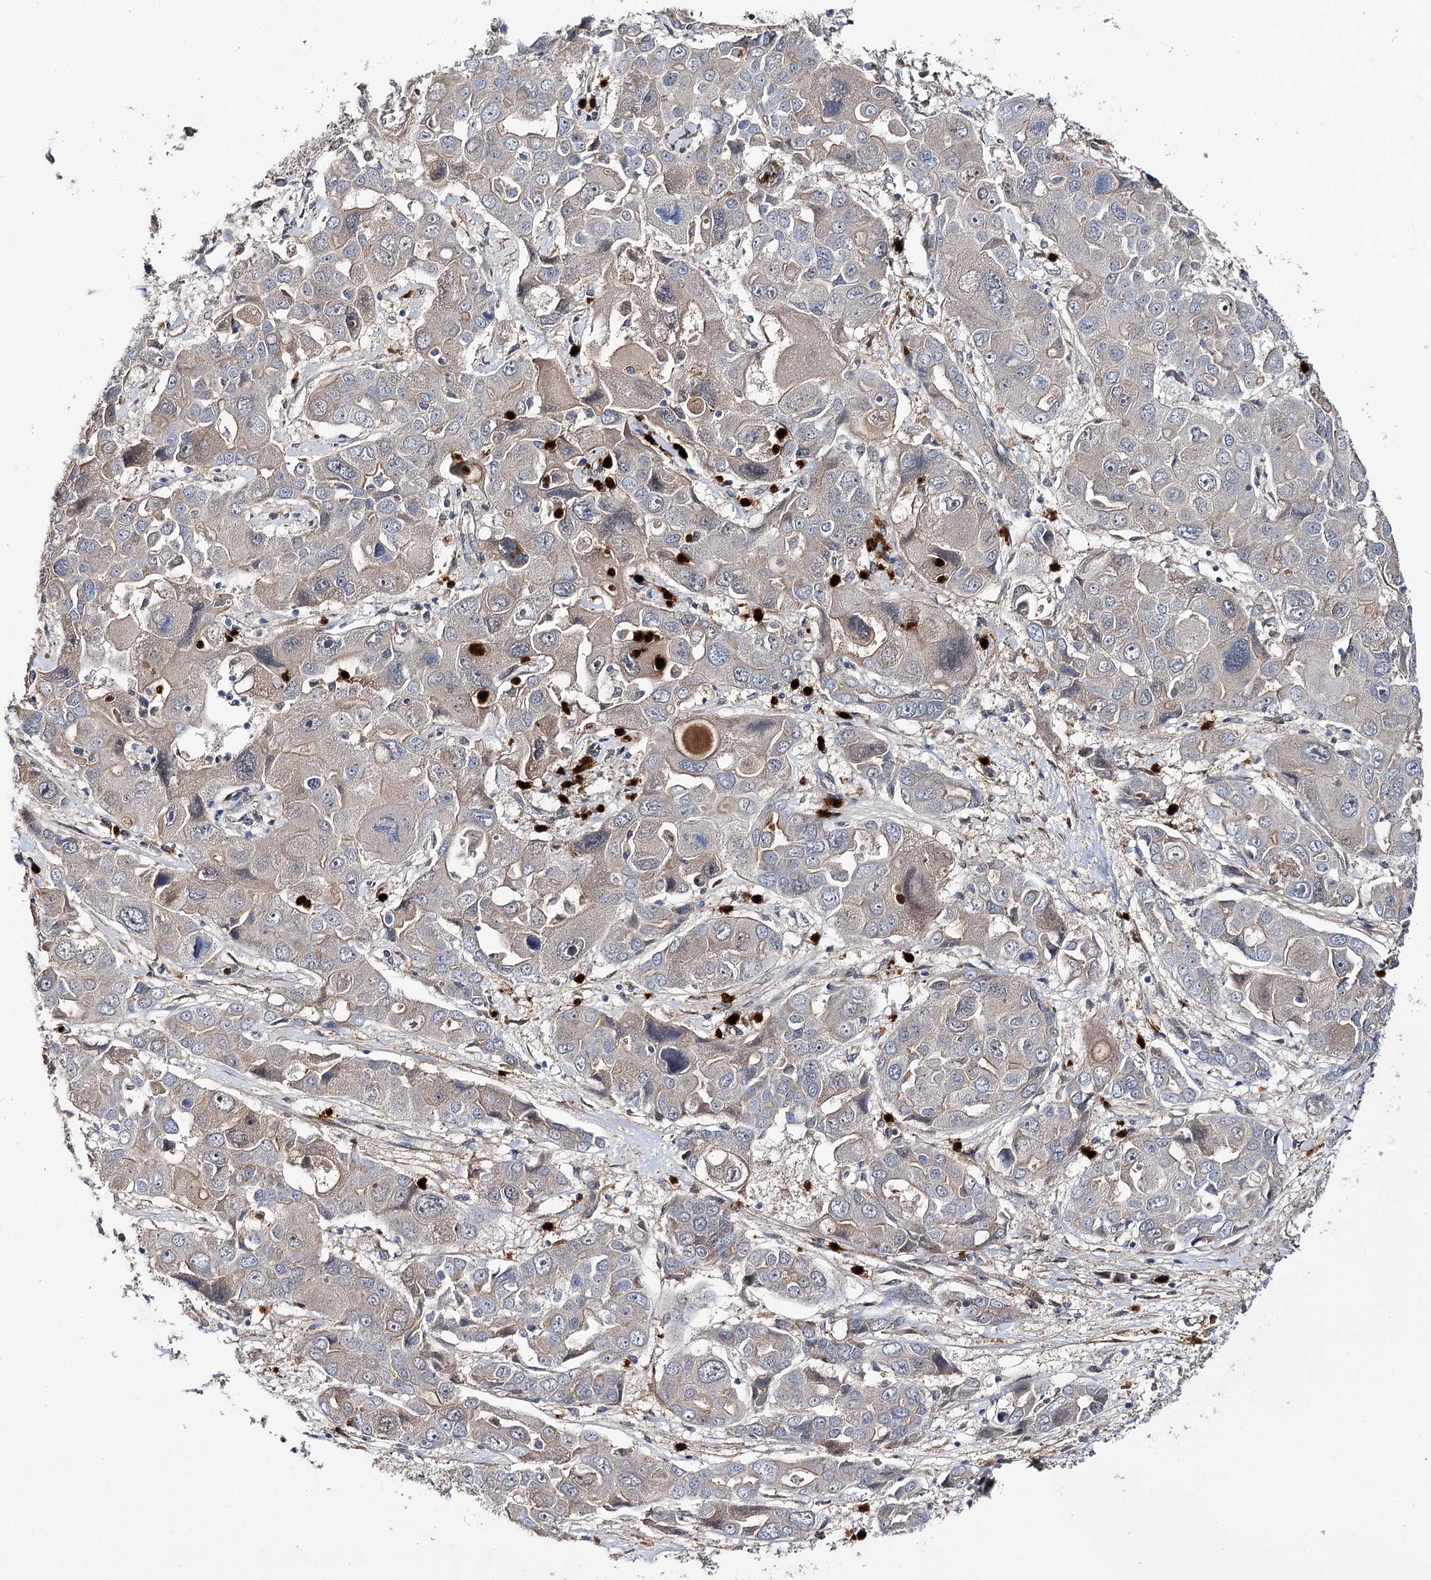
{"staining": {"intensity": "weak", "quantity": "<25%", "location": "cytoplasmic/membranous"}, "tissue": "liver cancer", "cell_type": "Tumor cells", "image_type": "cancer", "snomed": [{"axis": "morphology", "description": "Cholangiocarcinoma"}, {"axis": "topography", "description": "Liver"}], "caption": "Protein analysis of liver cancer (cholangiocarcinoma) reveals no significant positivity in tumor cells.", "gene": "MINDY3", "patient": {"sex": "male", "age": 67}}